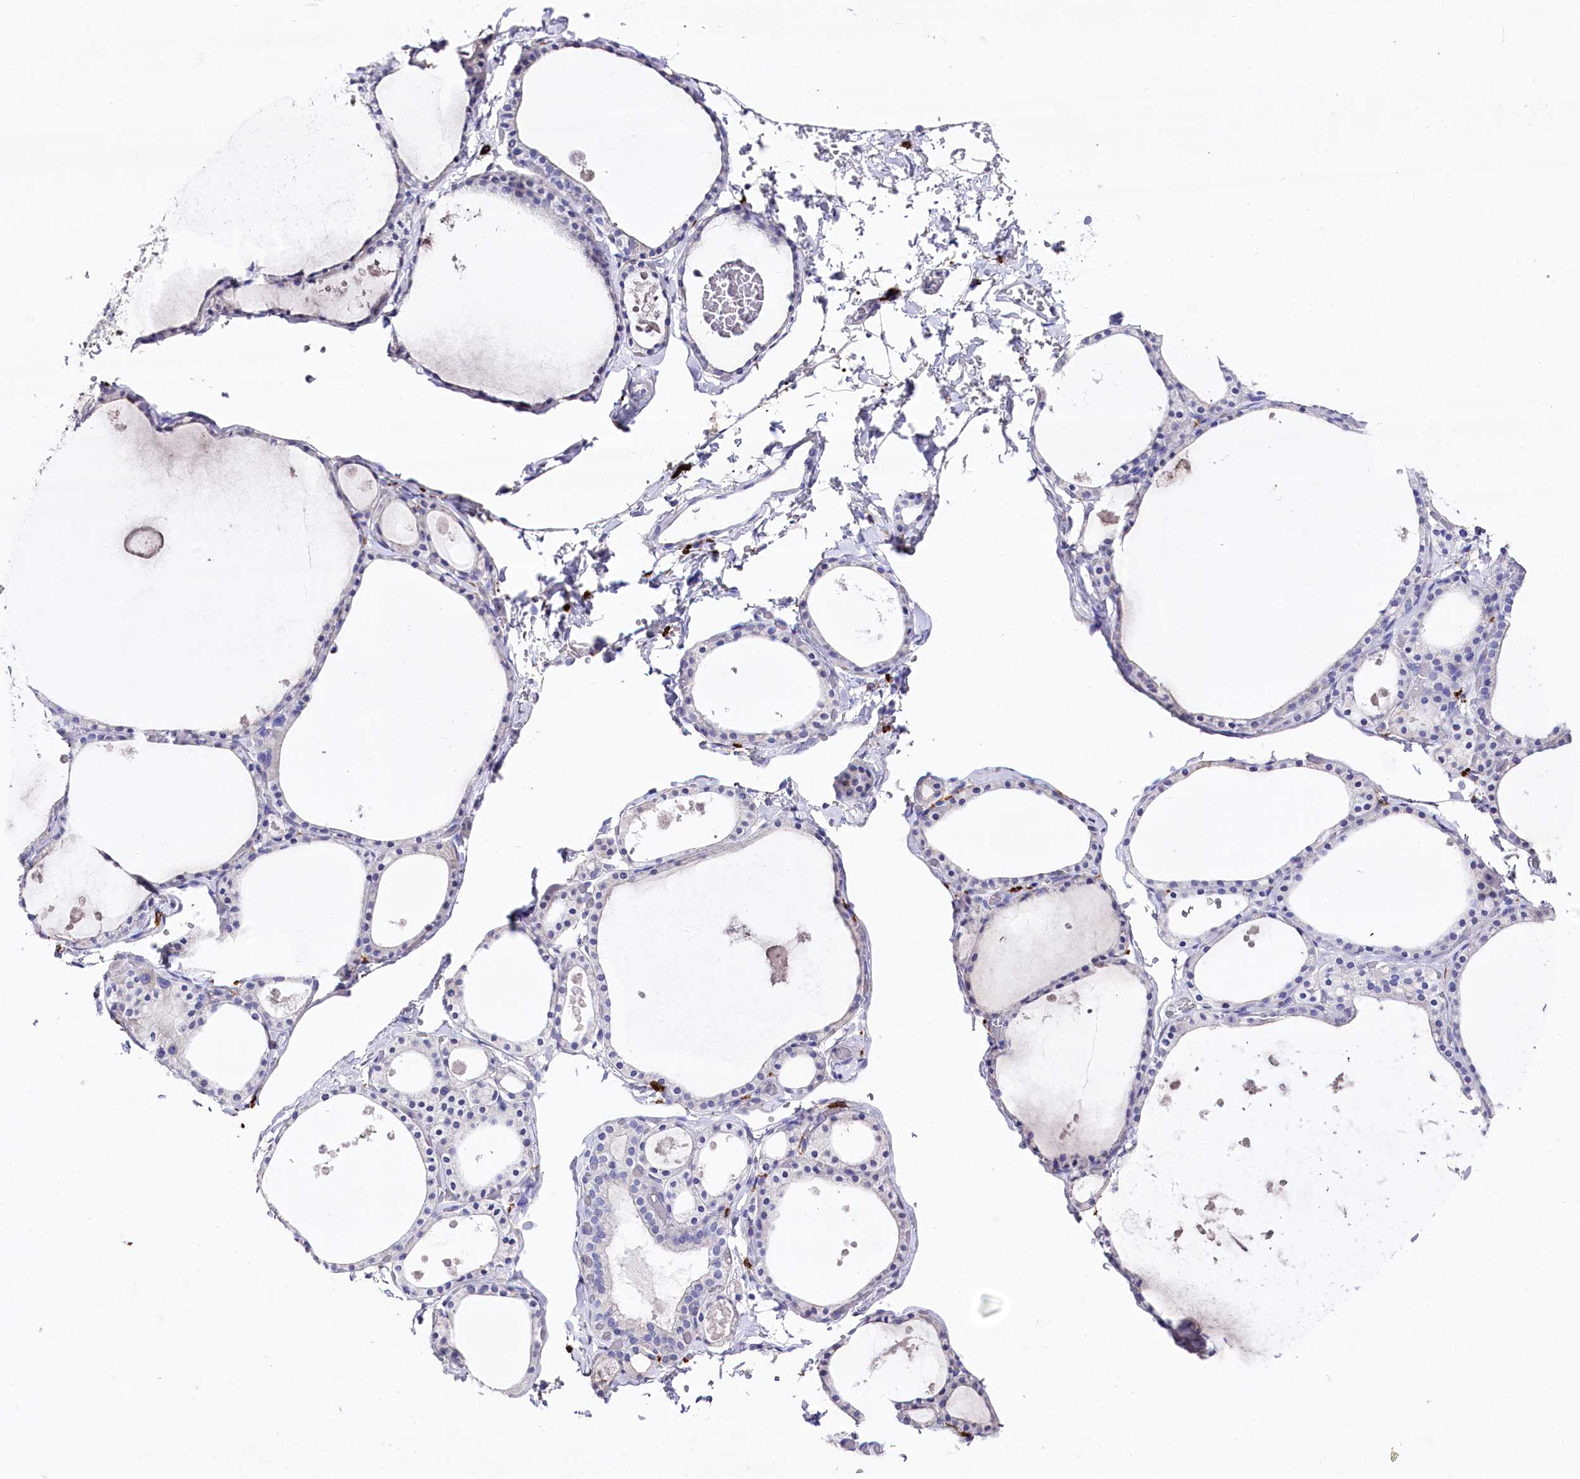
{"staining": {"intensity": "negative", "quantity": "none", "location": "none"}, "tissue": "thyroid gland", "cell_type": "Glandular cells", "image_type": "normal", "snomed": [{"axis": "morphology", "description": "Normal tissue, NOS"}, {"axis": "topography", "description": "Thyroid gland"}], "caption": "Immunohistochemistry of unremarkable thyroid gland shows no expression in glandular cells. (DAB (3,3'-diaminobenzidine) immunohistochemistry (IHC) visualized using brightfield microscopy, high magnification).", "gene": "CLEC4M", "patient": {"sex": "male", "age": 56}}